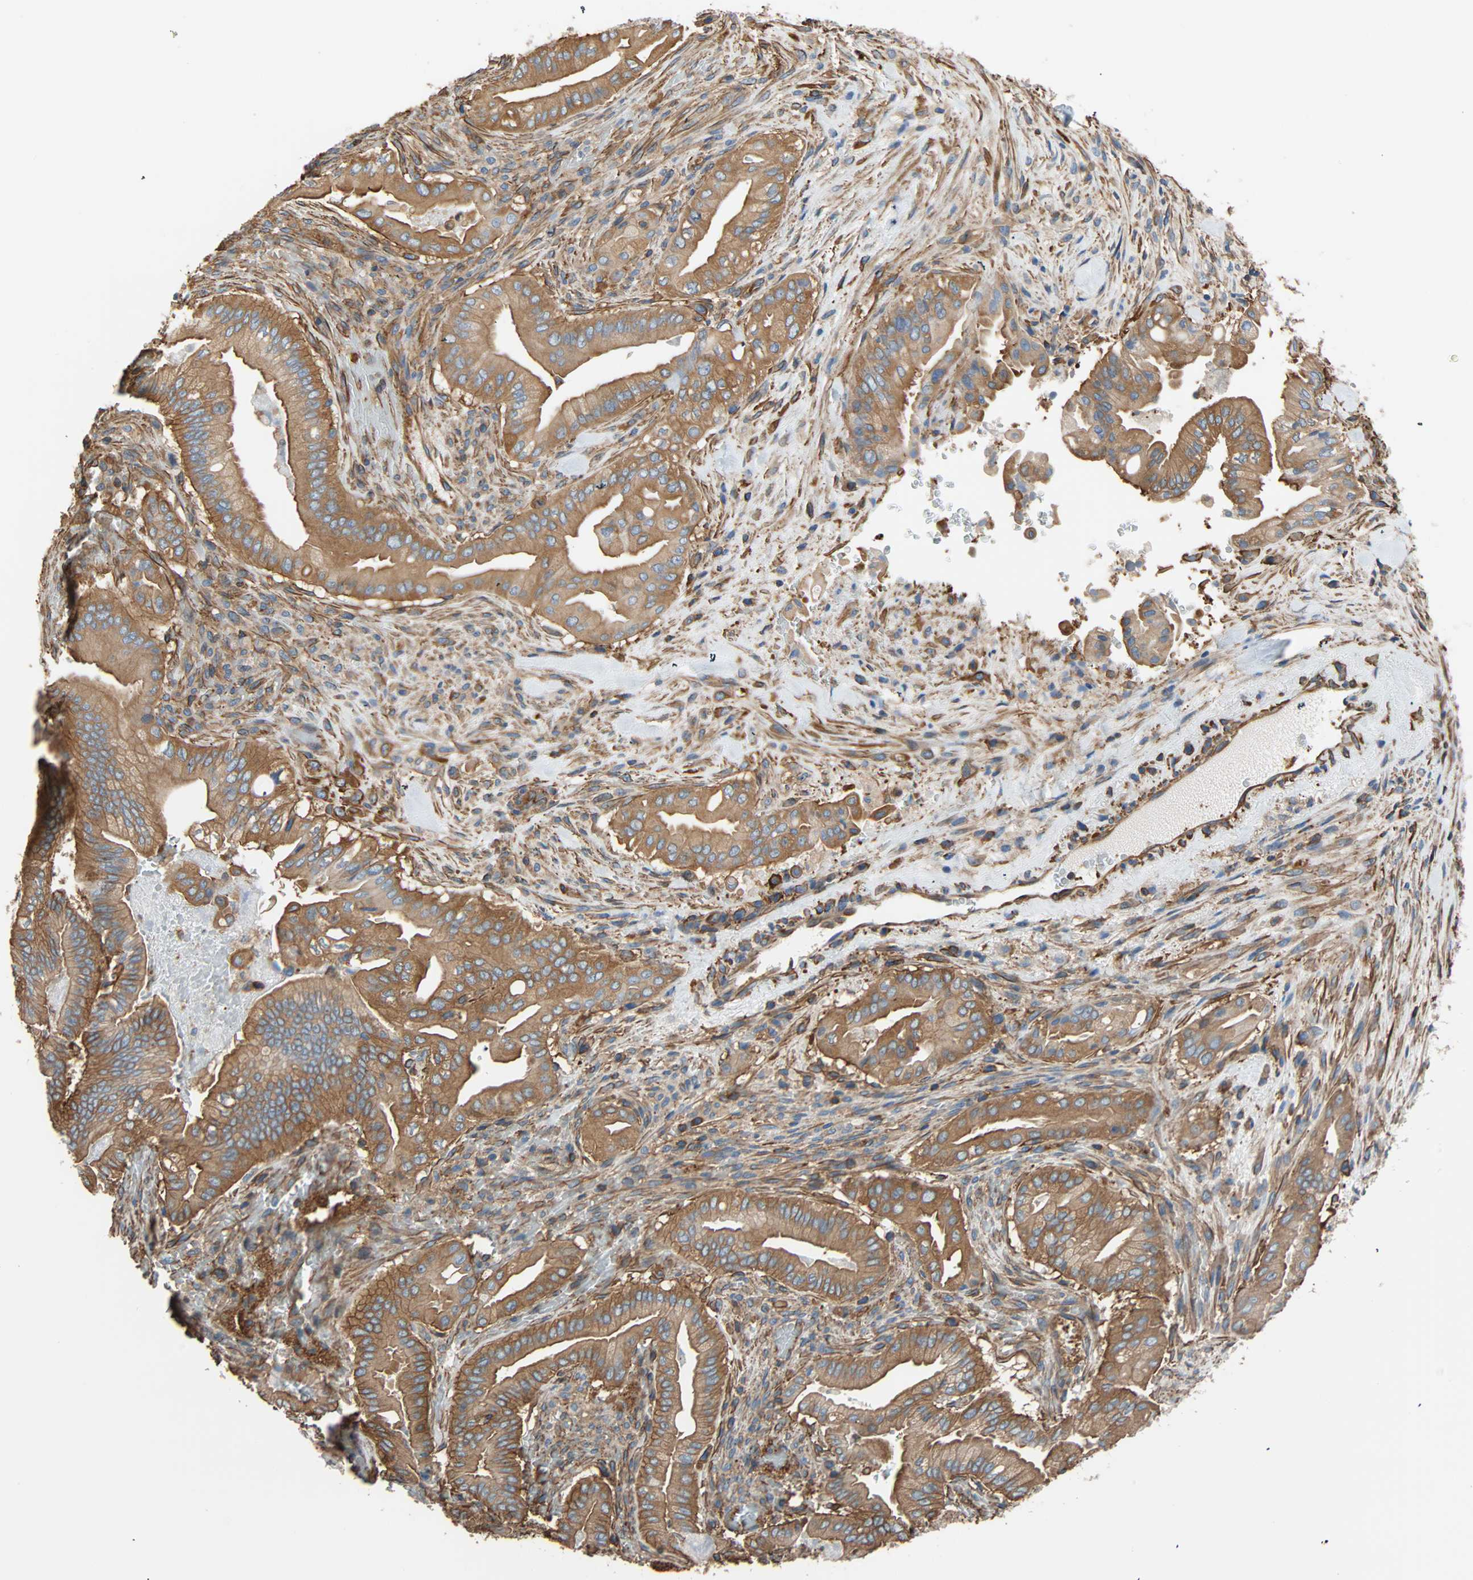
{"staining": {"intensity": "moderate", "quantity": ">75%", "location": "cytoplasmic/membranous"}, "tissue": "liver cancer", "cell_type": "Tumor cells", "image_type": "cancer", "snomed": [{"axis": "morphology", "description": "Cholangiocarcinoma"}, {"axis": "topography", "description": "Liver"}], "caption": "IHC photomicrograph of human liver cancer (cholangiocarcinoma) stained for a protein (brown), which shows medium levels of moderate cytoplasmic/membranous staining in about >75% of tumor cells.", "gene": "GALNT10", "patient": {"sex": "female", "age": 68}}